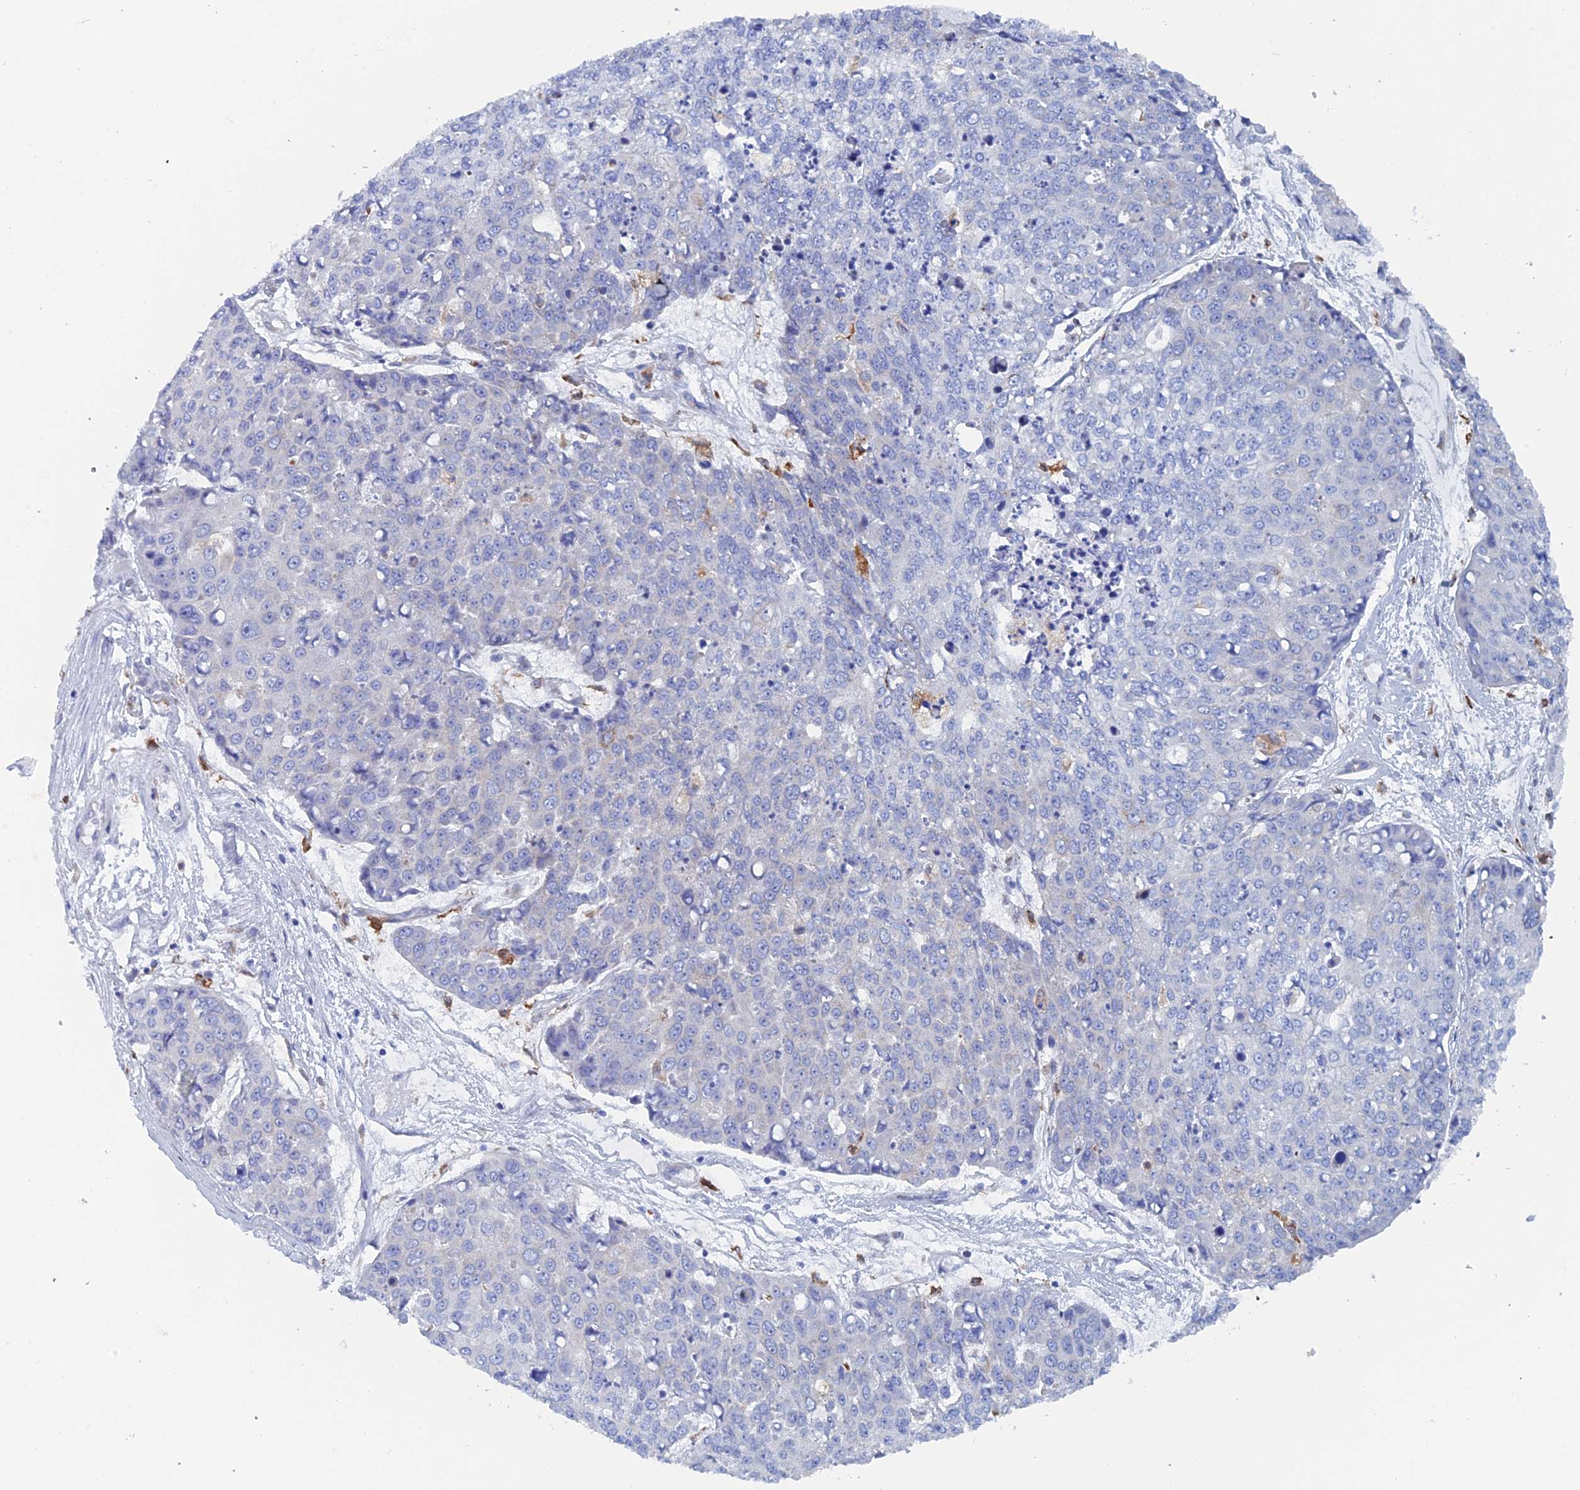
{"staining": {"intensity": "negative", "quantity": "none", "location": "none"}, "tissue": "skin cancer", "cell_type": "Tumor cells", "image_type": "cancer", "snomed": [{"axis": "morphology", "description": "Squamous cell carcinoma, NOS"}, {"axis": "topography", "description": "Skin"}], "caption": "Micrograph shows no significant protein expression in tumor cells of skin squamous cell carcinoma.", "gene": "COG7", "patient": {"sex": "female", "age": 44}}